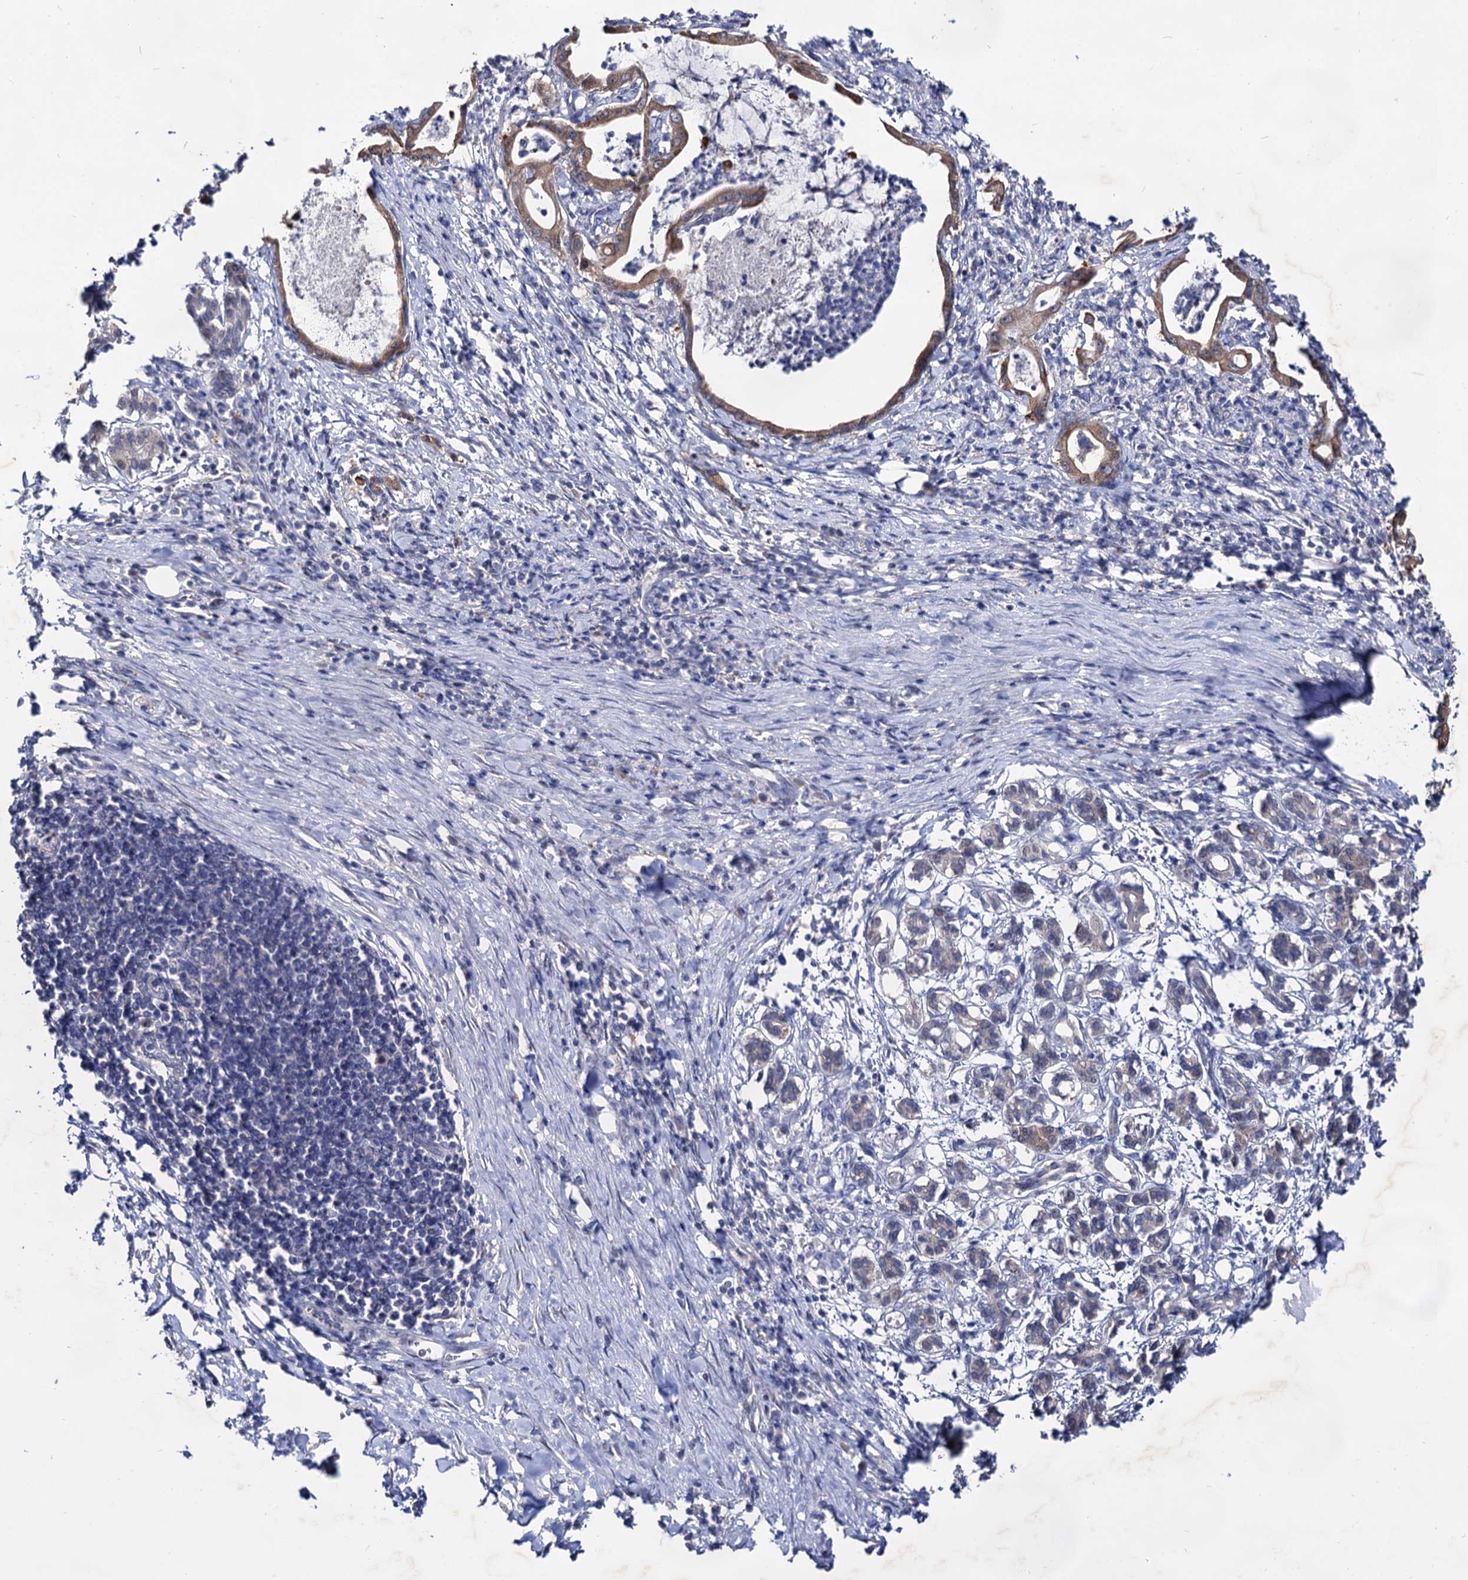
{"staining": {"intensity": "moderate", "quantity": ">75%", "location": "cytoplasmic/membranous"}, "tissue": "pancreatic cancer", "cell_type": "Tumor cells", "image_type": "cancer", "snomed": [{"axis": "morphology", "description": "Adenocarcinoma, NOS"}, {"axis": "topography", "description": "Pancreas"}], "caption": "Adenocarcinoma (pancreatic) was stained to show a protein in brown. There is medium levels of moderate cytoplasmic/membranous staining in approximately >75% of tumor cells. (Stains: DAB in brown, nuclei in blue, Microscopy: brightfield microscopy at high magnification).", "gene": "ARFIP2", "patient": {"sex": "female", "age": 55}}